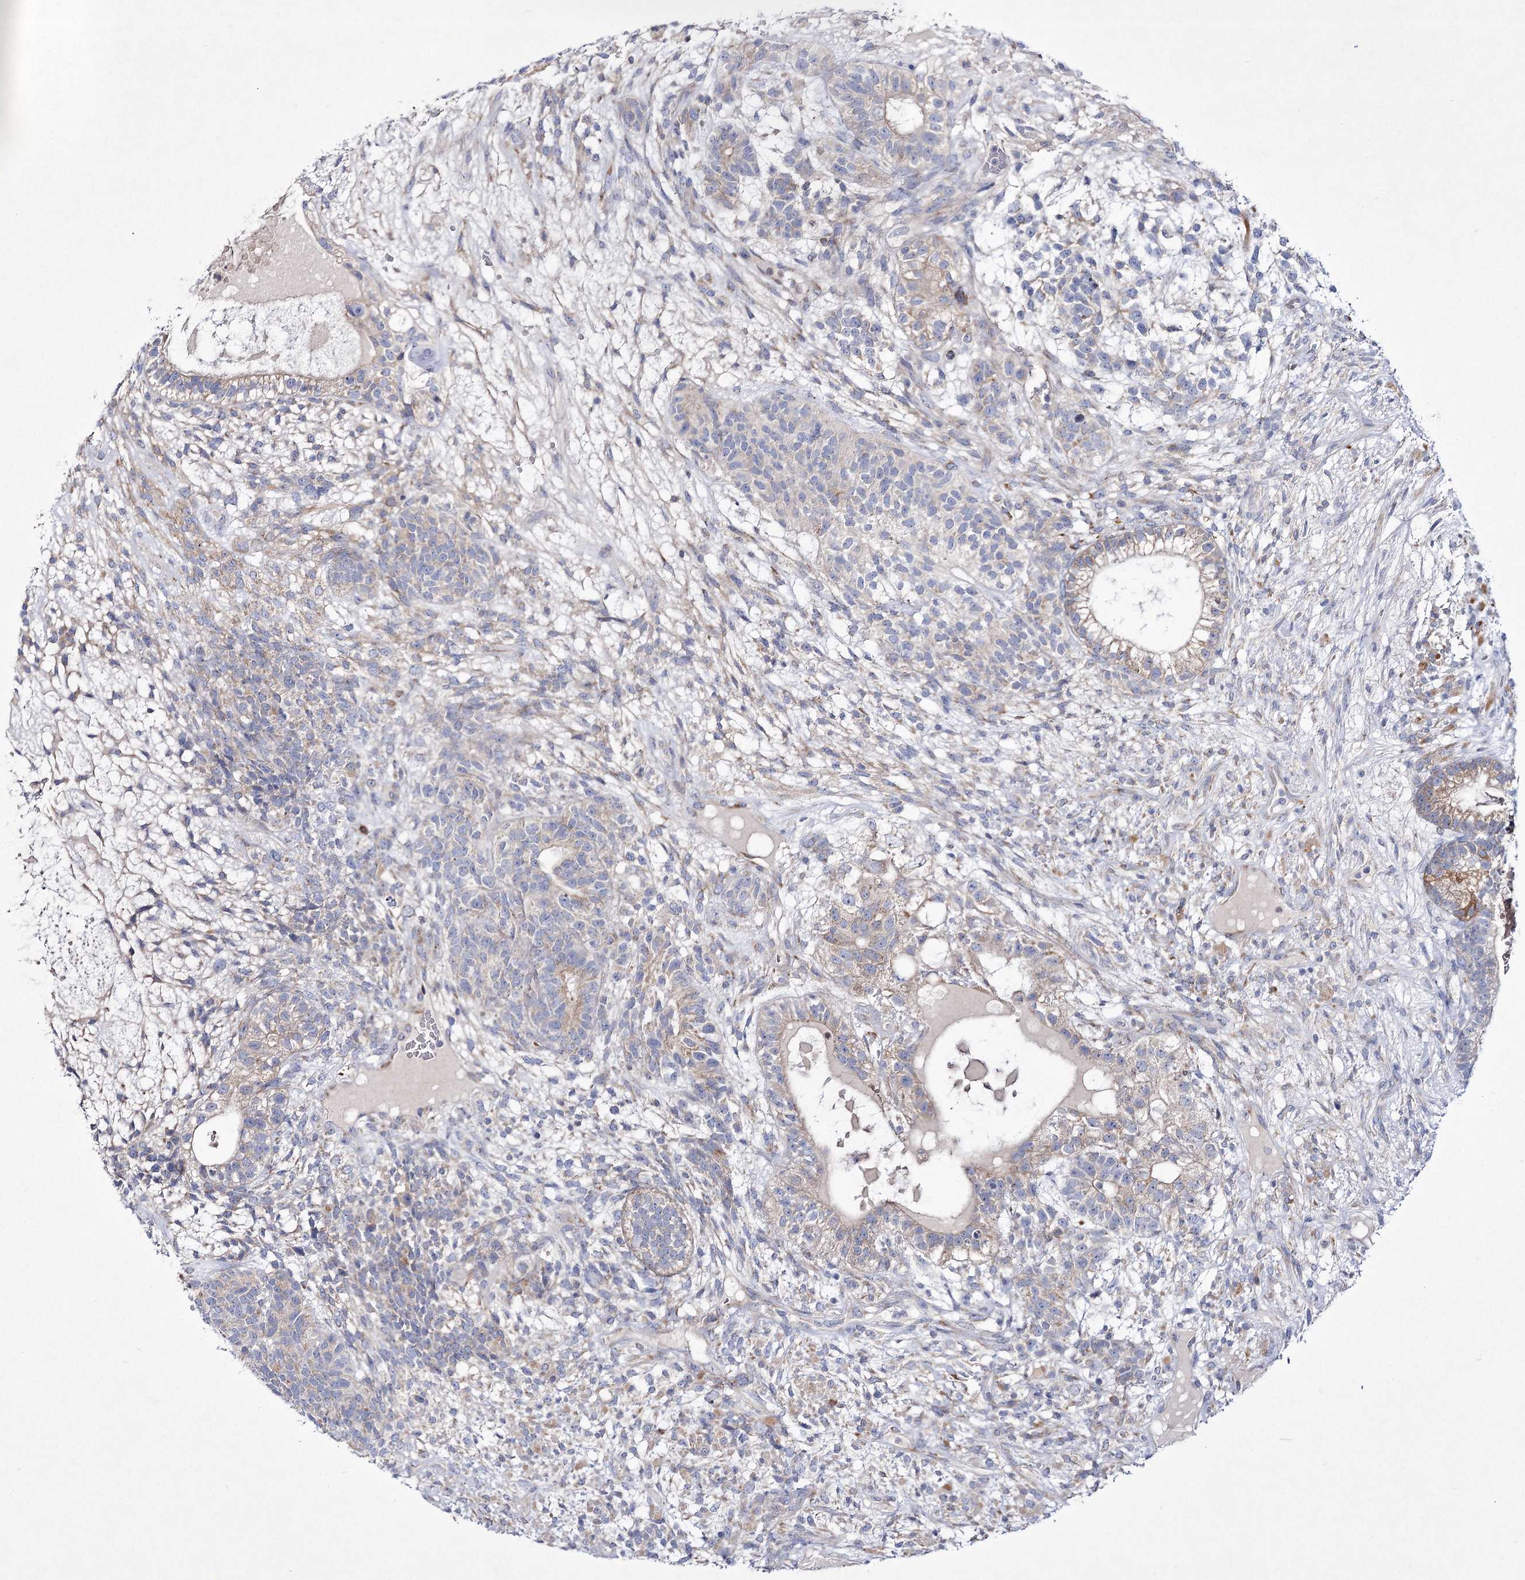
{"staining": {"intensity": "weak", "quantity": "<25%", "location": "cytoplasmic/membranous"}, "tissue": "testis cancer", "cell_type": "Tumor cells", "image_type": "cancer", "snomed": [{"axis": "morphology", "description": "Seminoma, NOS"}, {"axis": "morphology", "description": "Carcinoma, Embryonal, NOS"}, {"axis": "topography", "description": "Testis"}], "caption": "This photomicrograph is of testis cancer stained with immunohistochemistry to label a protein in brown with the nuclei are counter-stained blue. There is no positivity in tumor cells. (DAB (3,3'-diaminobenzidine) immunohistochemistry (IHC) visualized using brightfield microscopy, high magnification).", "gene": "ARFGEF3", "patient": {"sex": "male", "age": 28}}